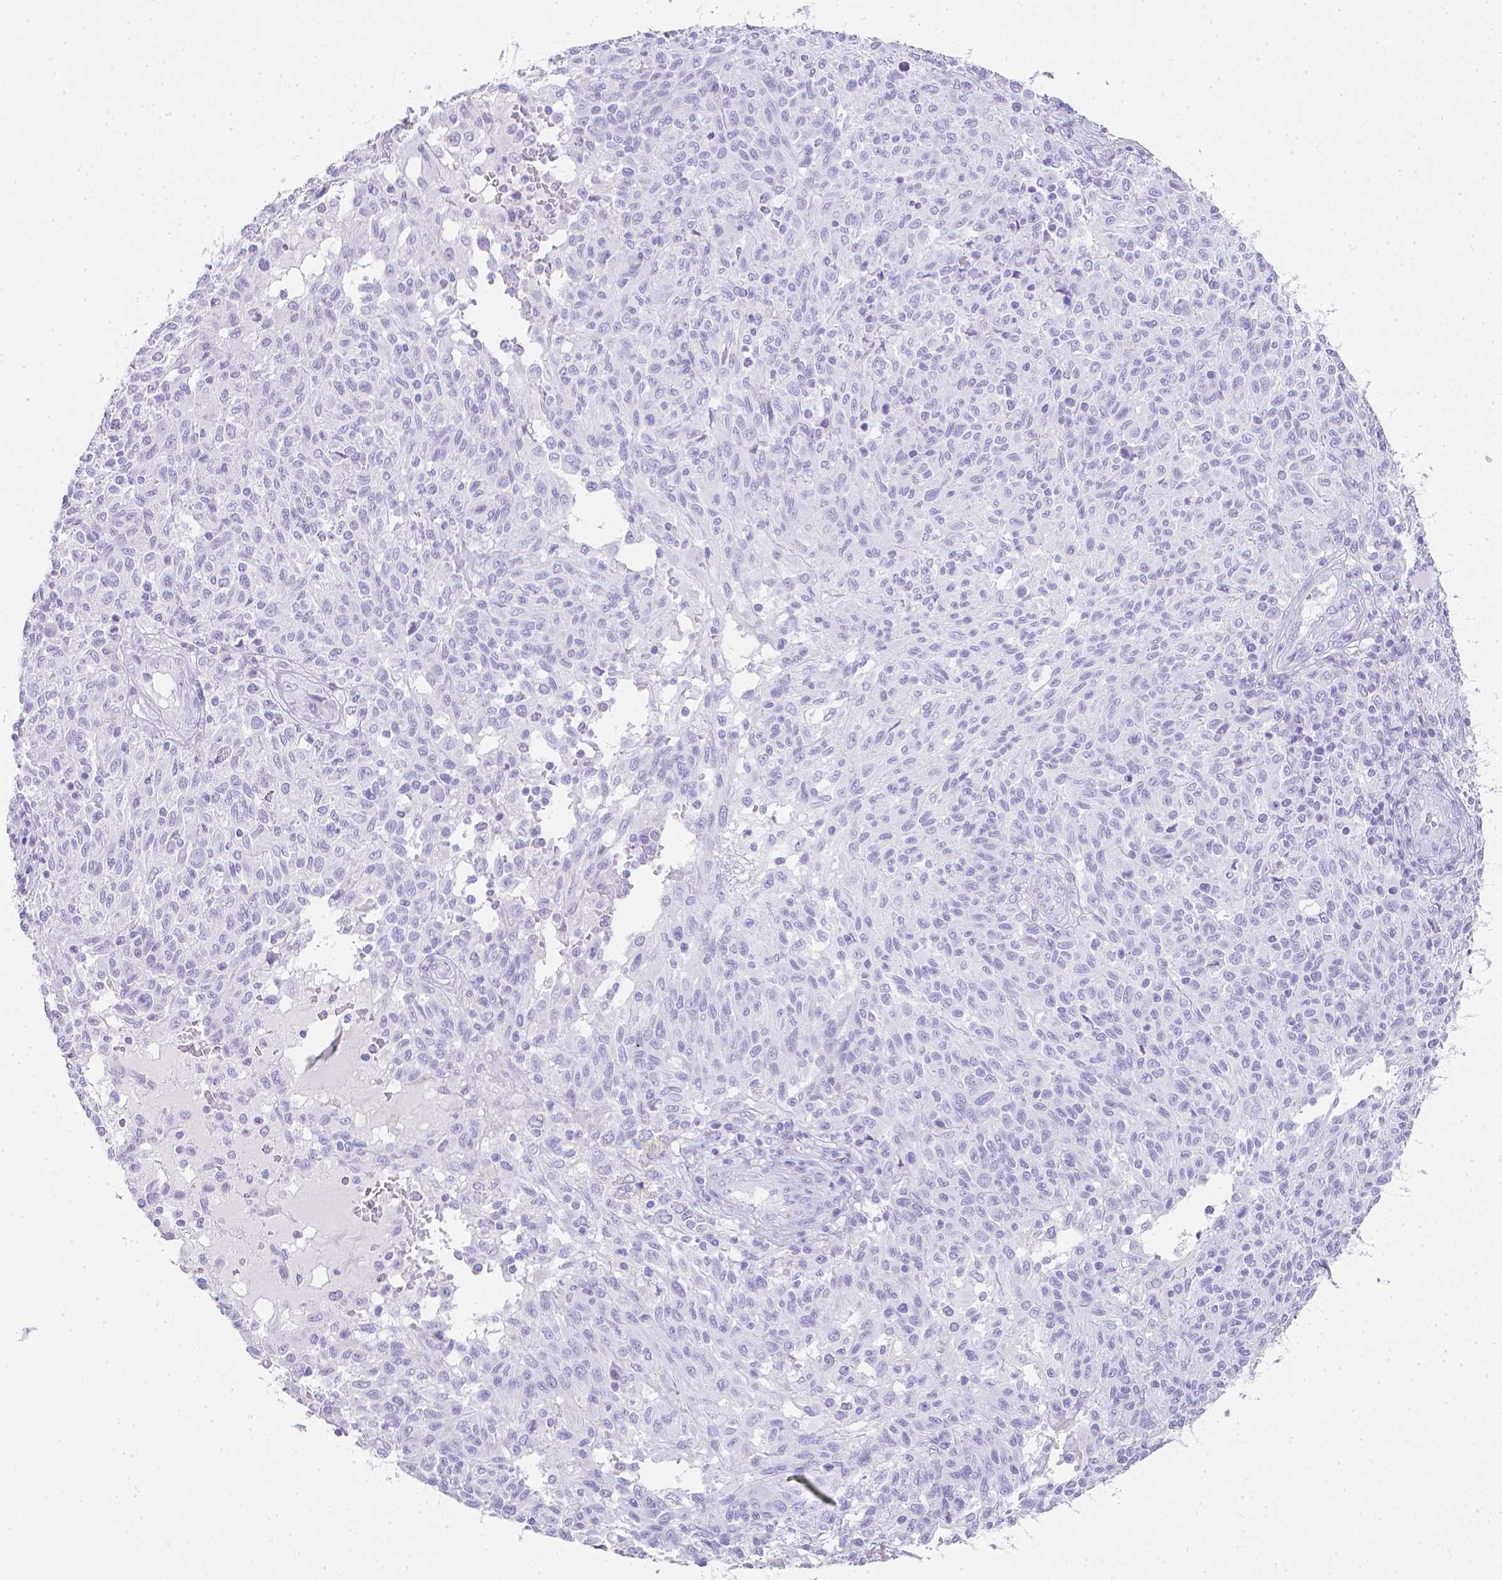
{"staining": {"intensity": "negative", "quantity": "none", "location": "none"}, "tissue": "melanoma", "cell_type": "Tumor cells", "image_type": "cancer", "snomed": [{"axis": "morphology", "description": "Malignant melanoma, NOS"}, {"axis": "topography", "description": "Skin"}], "caption": "Immunohistochemistry (IHC) of malignant melanoma exhibits no positivity in tumor cells.", "gene": "LGALS4", "patient": {"sex": "male", "age": 66}}